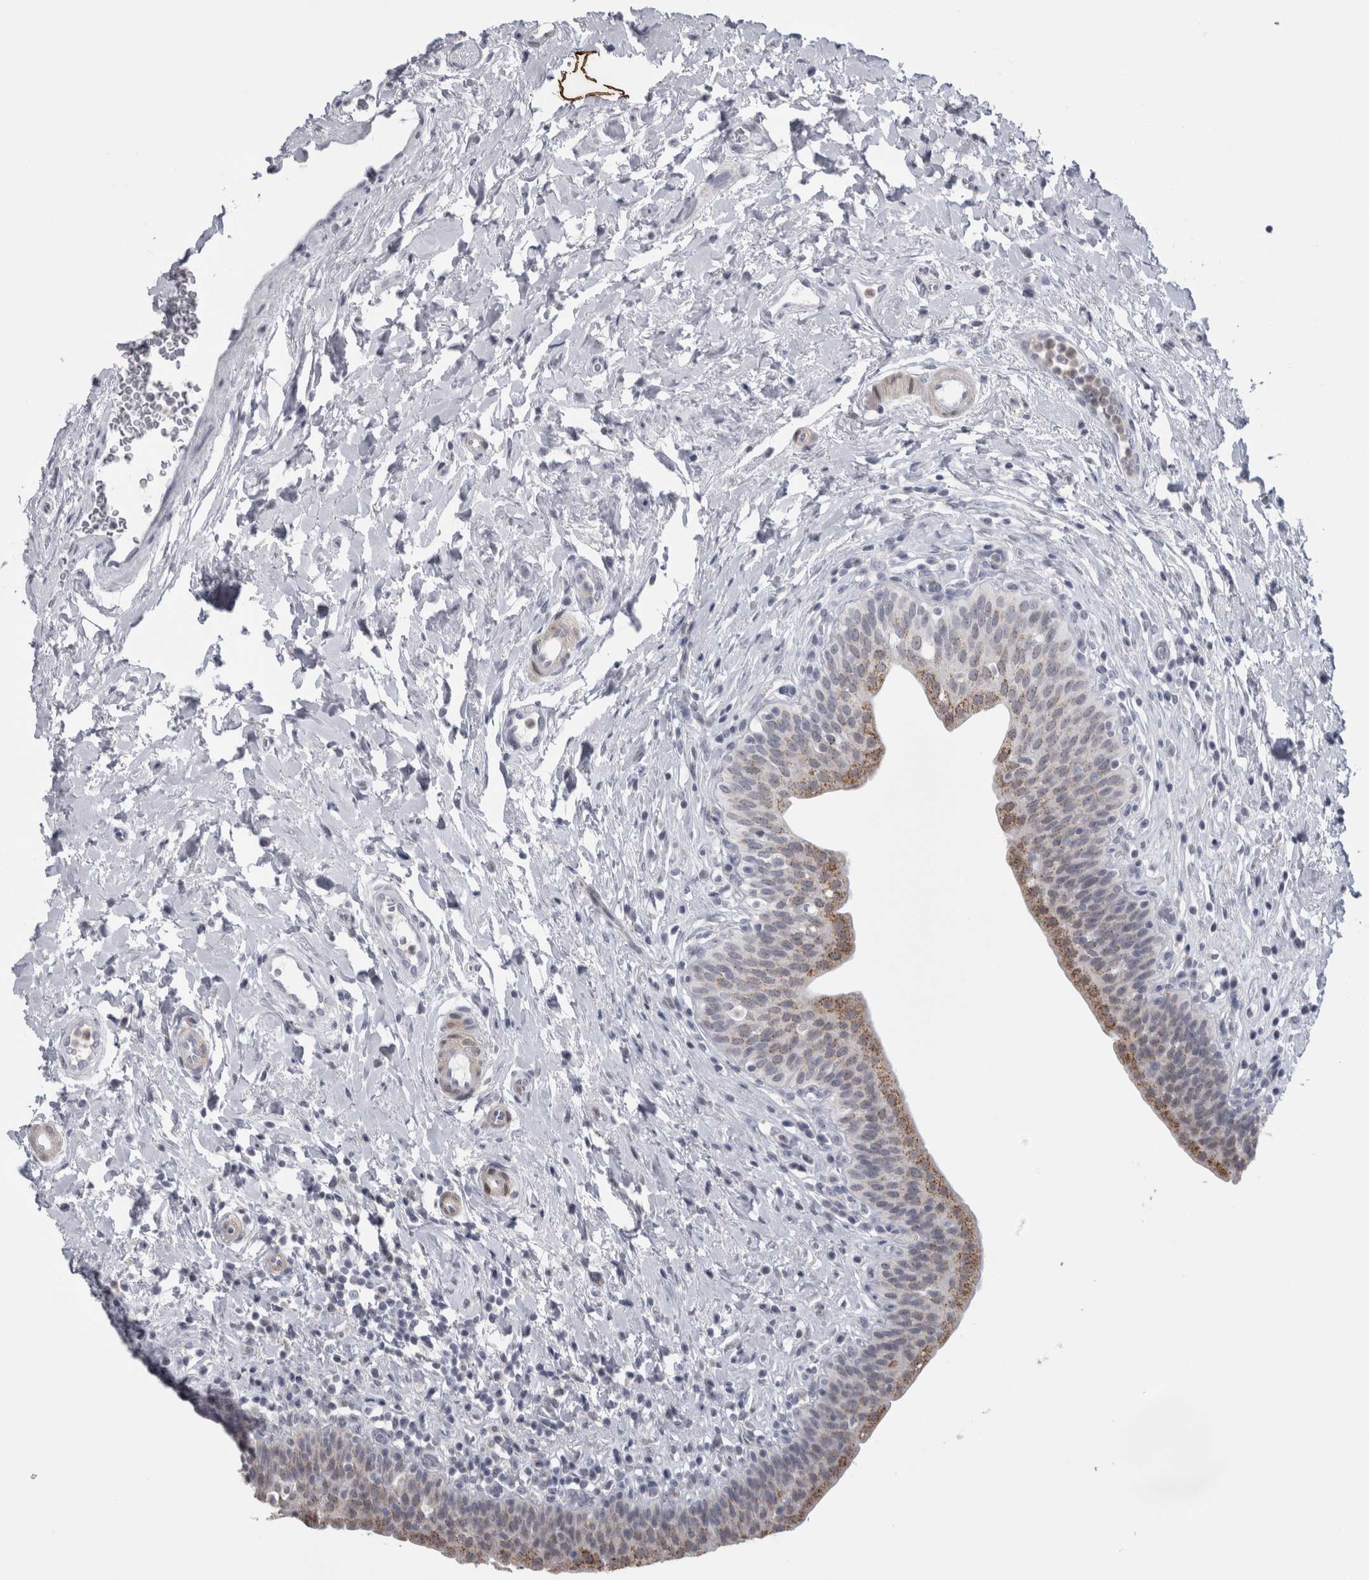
{"staining": {"intensity": "moderate", "quantity": "25%-75%", "location": "cytoplasmic/membranous"}, "tissue": "urinary bladder", "cell_type": "Urothelial cells", "image_type": "normal", "snomed": [{"axis": "morphology", "description": "Normal tissue, NOS"}, {"axis": "topography", "description": "Urinary bladder"}], "caption": "Immunohistochemical staining of normal urinary bladder demonstrates medium levels of moderate cytoplasmic/membranous staining in approximately 25%-75% of urothelial cells.", "gene": "PLIN1", "patient": {"sex": "male", "age": 83}}